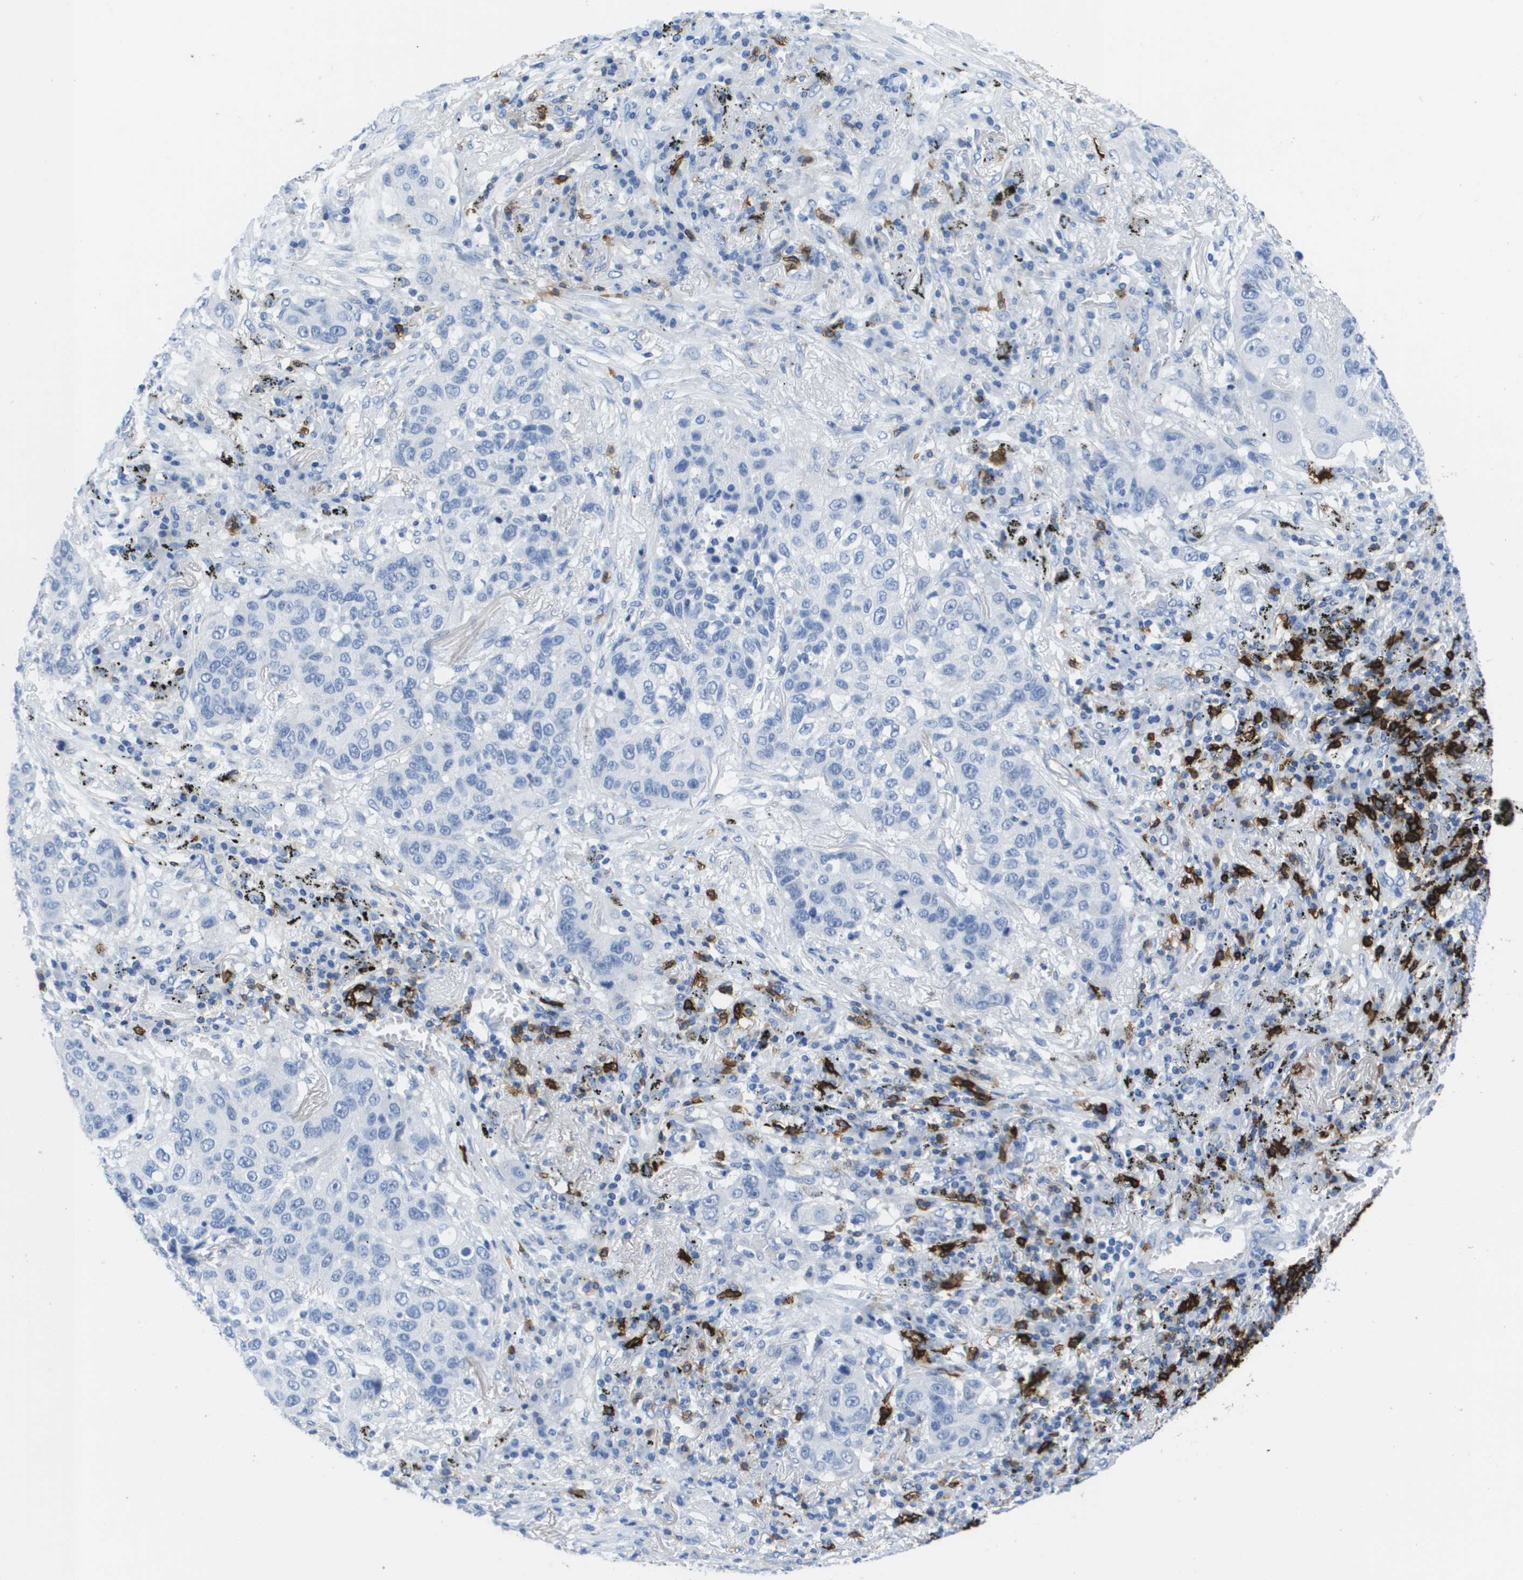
{"staining": {"intensity": "negative", "quantity": "none", "location": "none"}, "tissue": "lung cancer", "cell_type": "Tumor cells", "image_type": "cancer", "snomed": [{"axis": "morphology", "description": "Squamous cell carcinoma, NOS"}, {"axis": "topography", "description": "Lung"}], "caption": "Immunohistochemistry image of neoplastic tissue: lung cancer stained with DAB (3,3'-diaminobenzidine) exhibits no significant protein expression in tumor cells. (Stains: DAB (3,3'-diaminobenzidine) immunohistochemistry (IHC) with hematoxylin counter stain, Microscopy: brightfield microscopy at high magnification).", "gene": "MS4A1", "patient": {"sex": "male", "age": 57}}